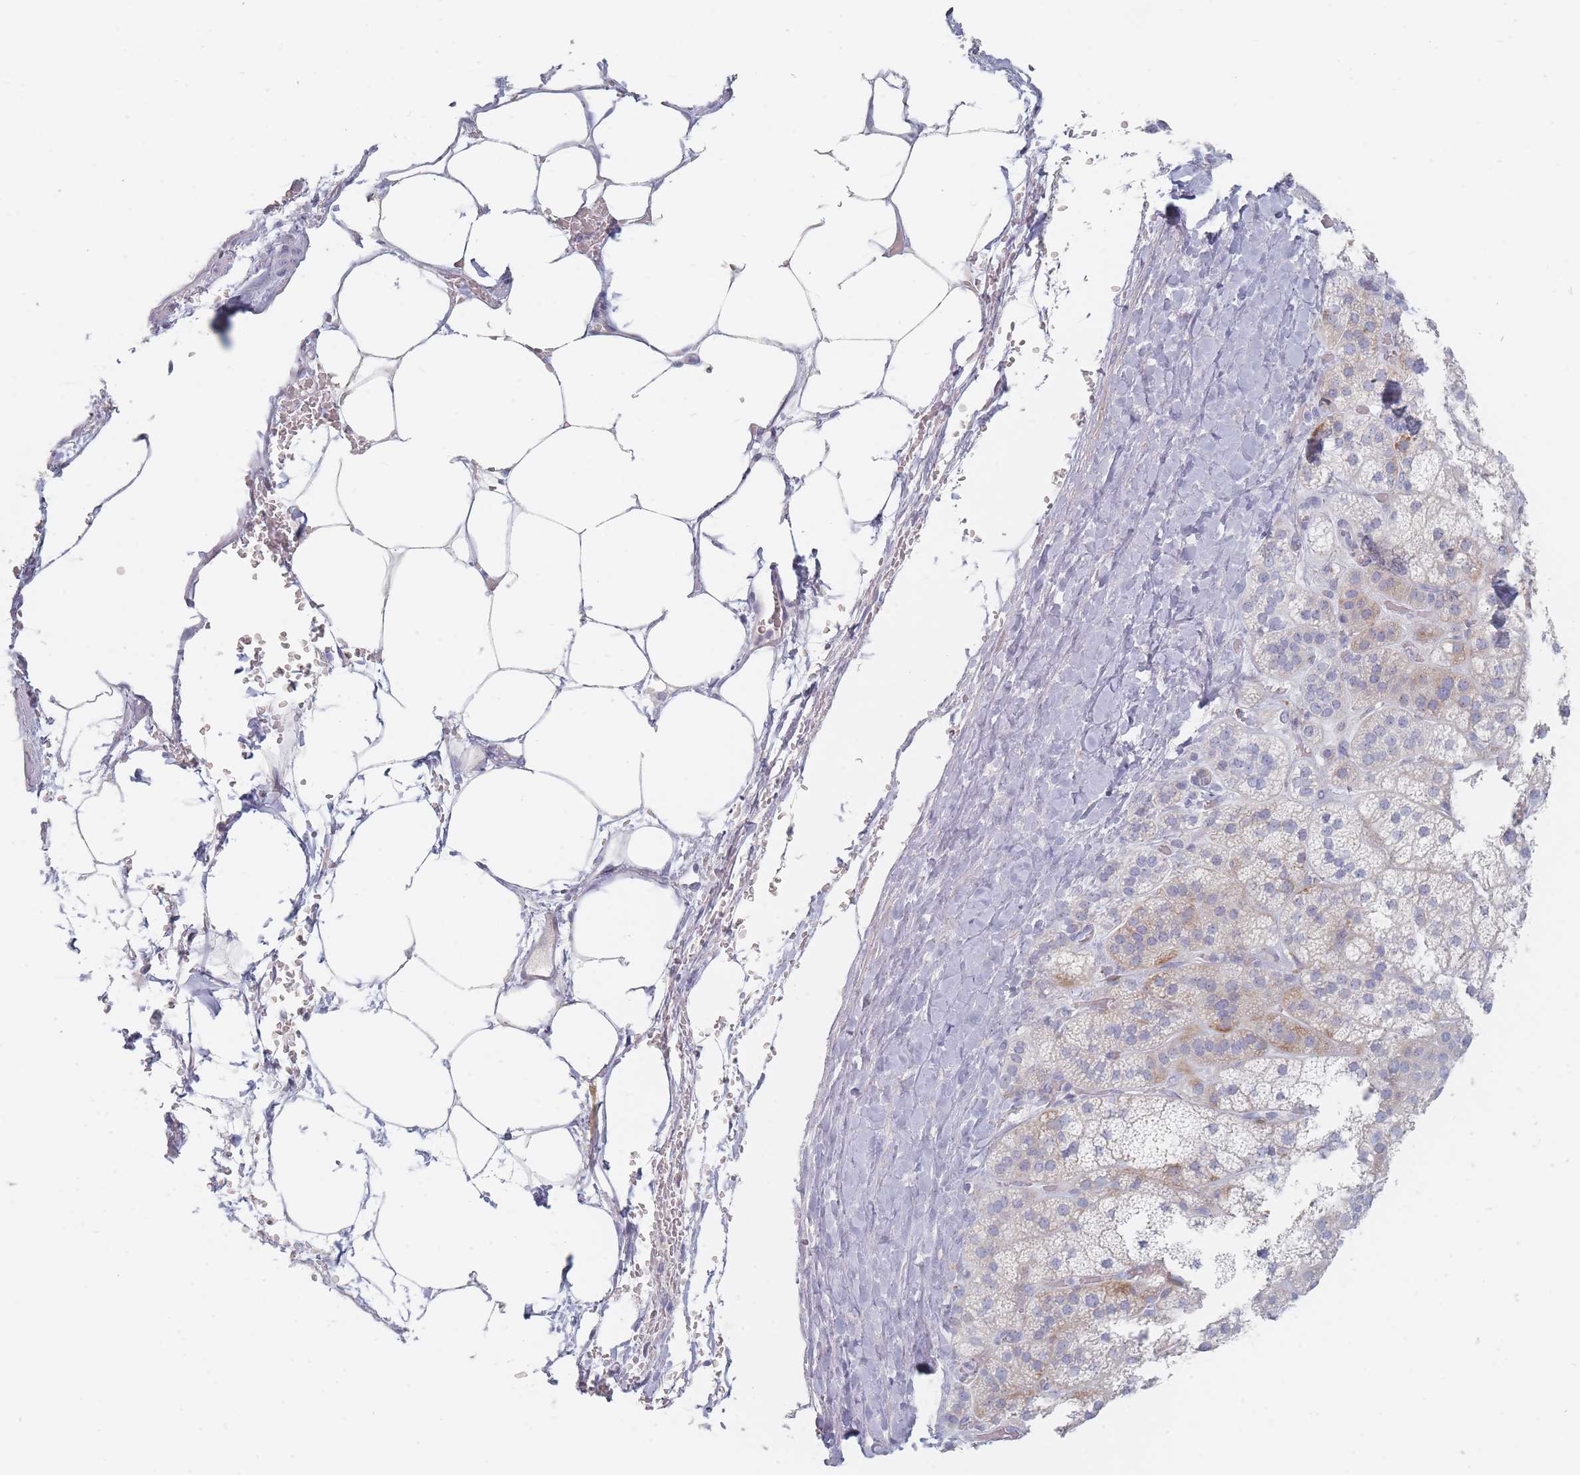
{"staining": {"intensity": "weak", "quantity": "<25%", "location": "cytoplasmic/membranous"}, "tissue": "adrenal gland", "cell_type": "Glandular cells", "image_type": "normal", "snomed": [{"axis": "morphology", "description": "Normal tissue, NOS"}, {"axis": "topography", "description": "Adrenal gland"}], "caption": "The immunohistochemistry micrograph has no significant staining in glandular cells of adrenal gland. The staining is performed using DAB (3,3'-diaminobenzidine) brown chromogen with nuclei counter-stained in using hematoxylin.", "gene": "SPATS1", "patient": {"sex": "female", "age": 70}}